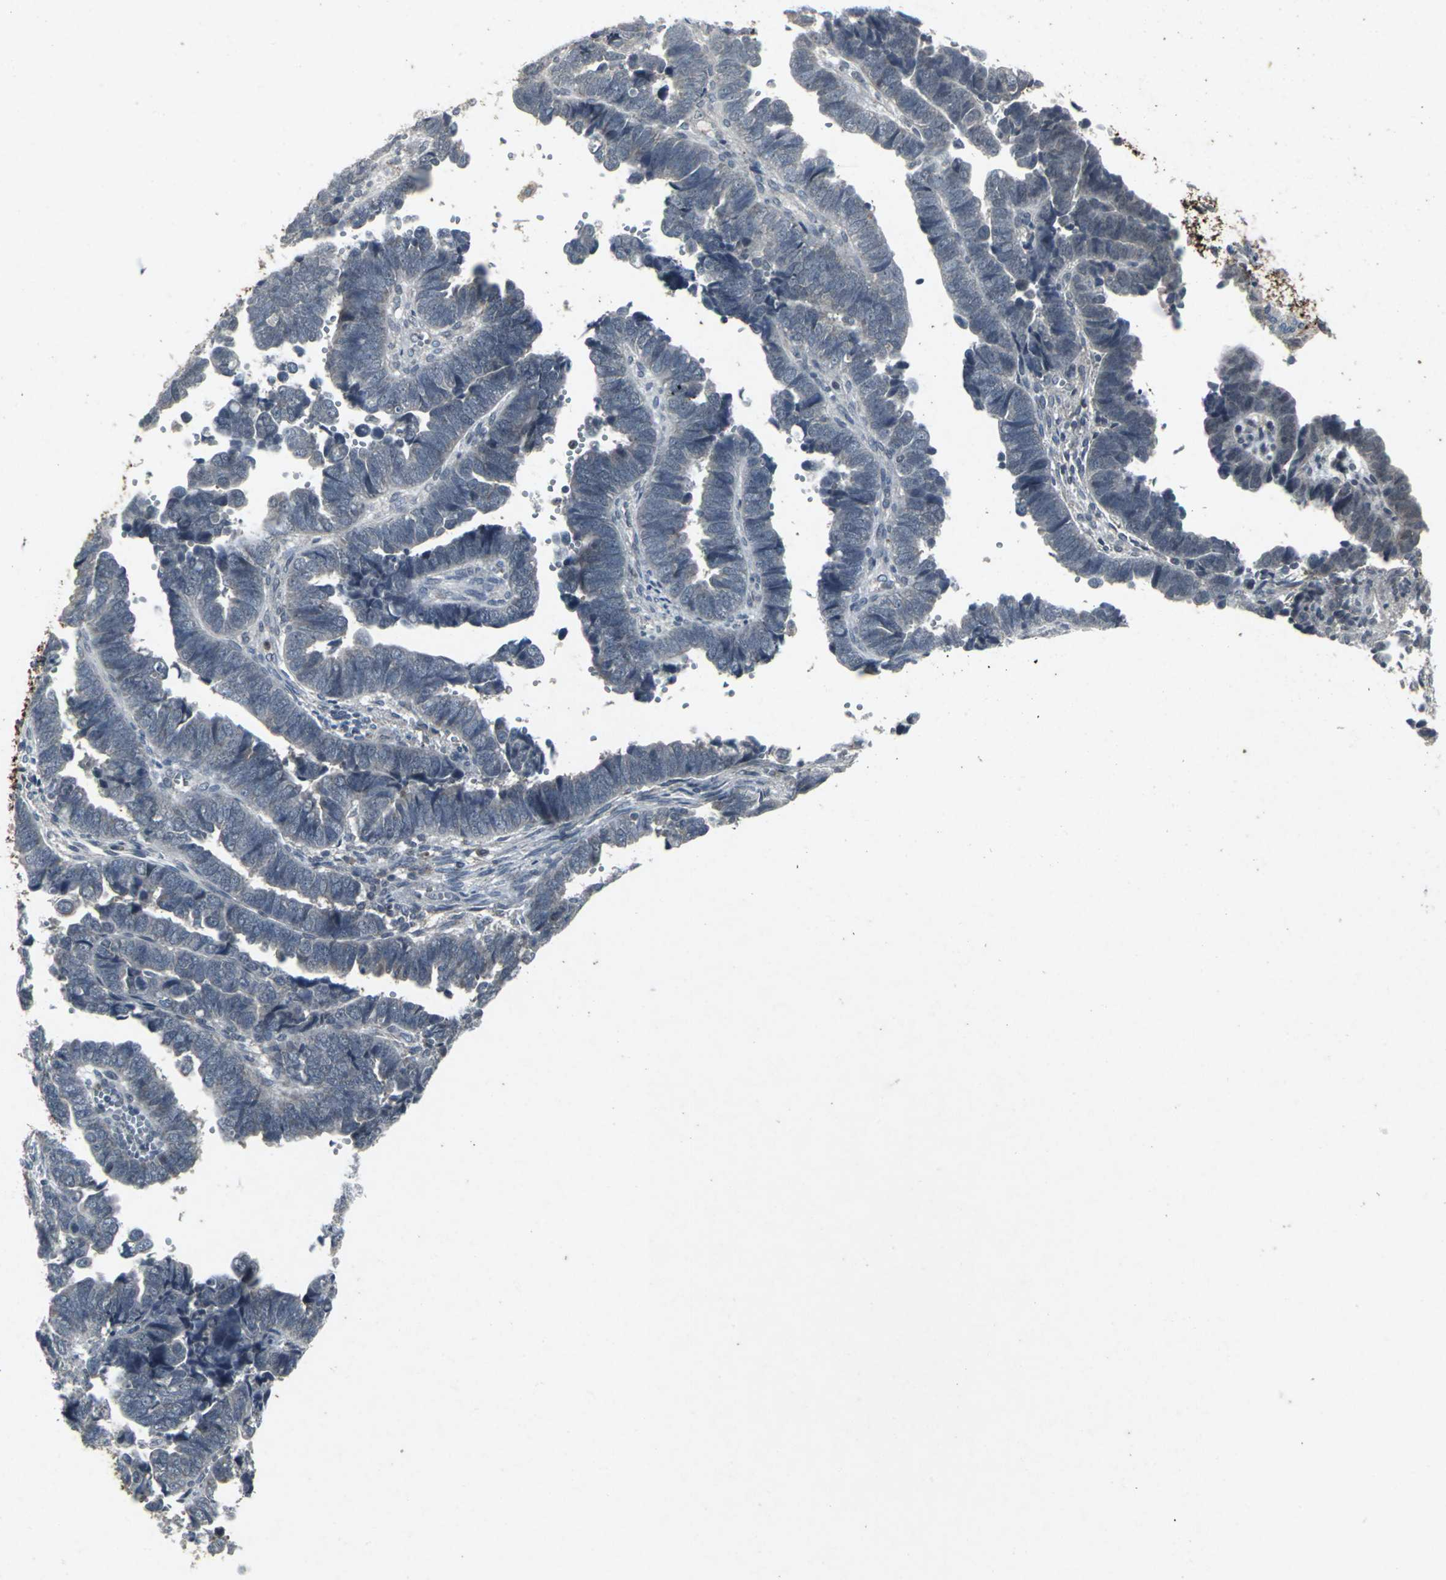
{"staining": {"intensity": "negative", "quantity": "none", "location": "none"}, "tissue": "endometrial cancer", "cell_type": "Tumor cells", "image_type": "cancer", "snomed": [{"axis": "morphology", "description": "Adenocarcinoma, NOS"}, {"axis": "topography", "description": "Endometrium"}], "caption": "Immunohistochemical staining of endometrial cancer exhibits no significant expression in tumor cells.", "gene": "BMP4", "patient": {"sex": "female", "age": 75}}